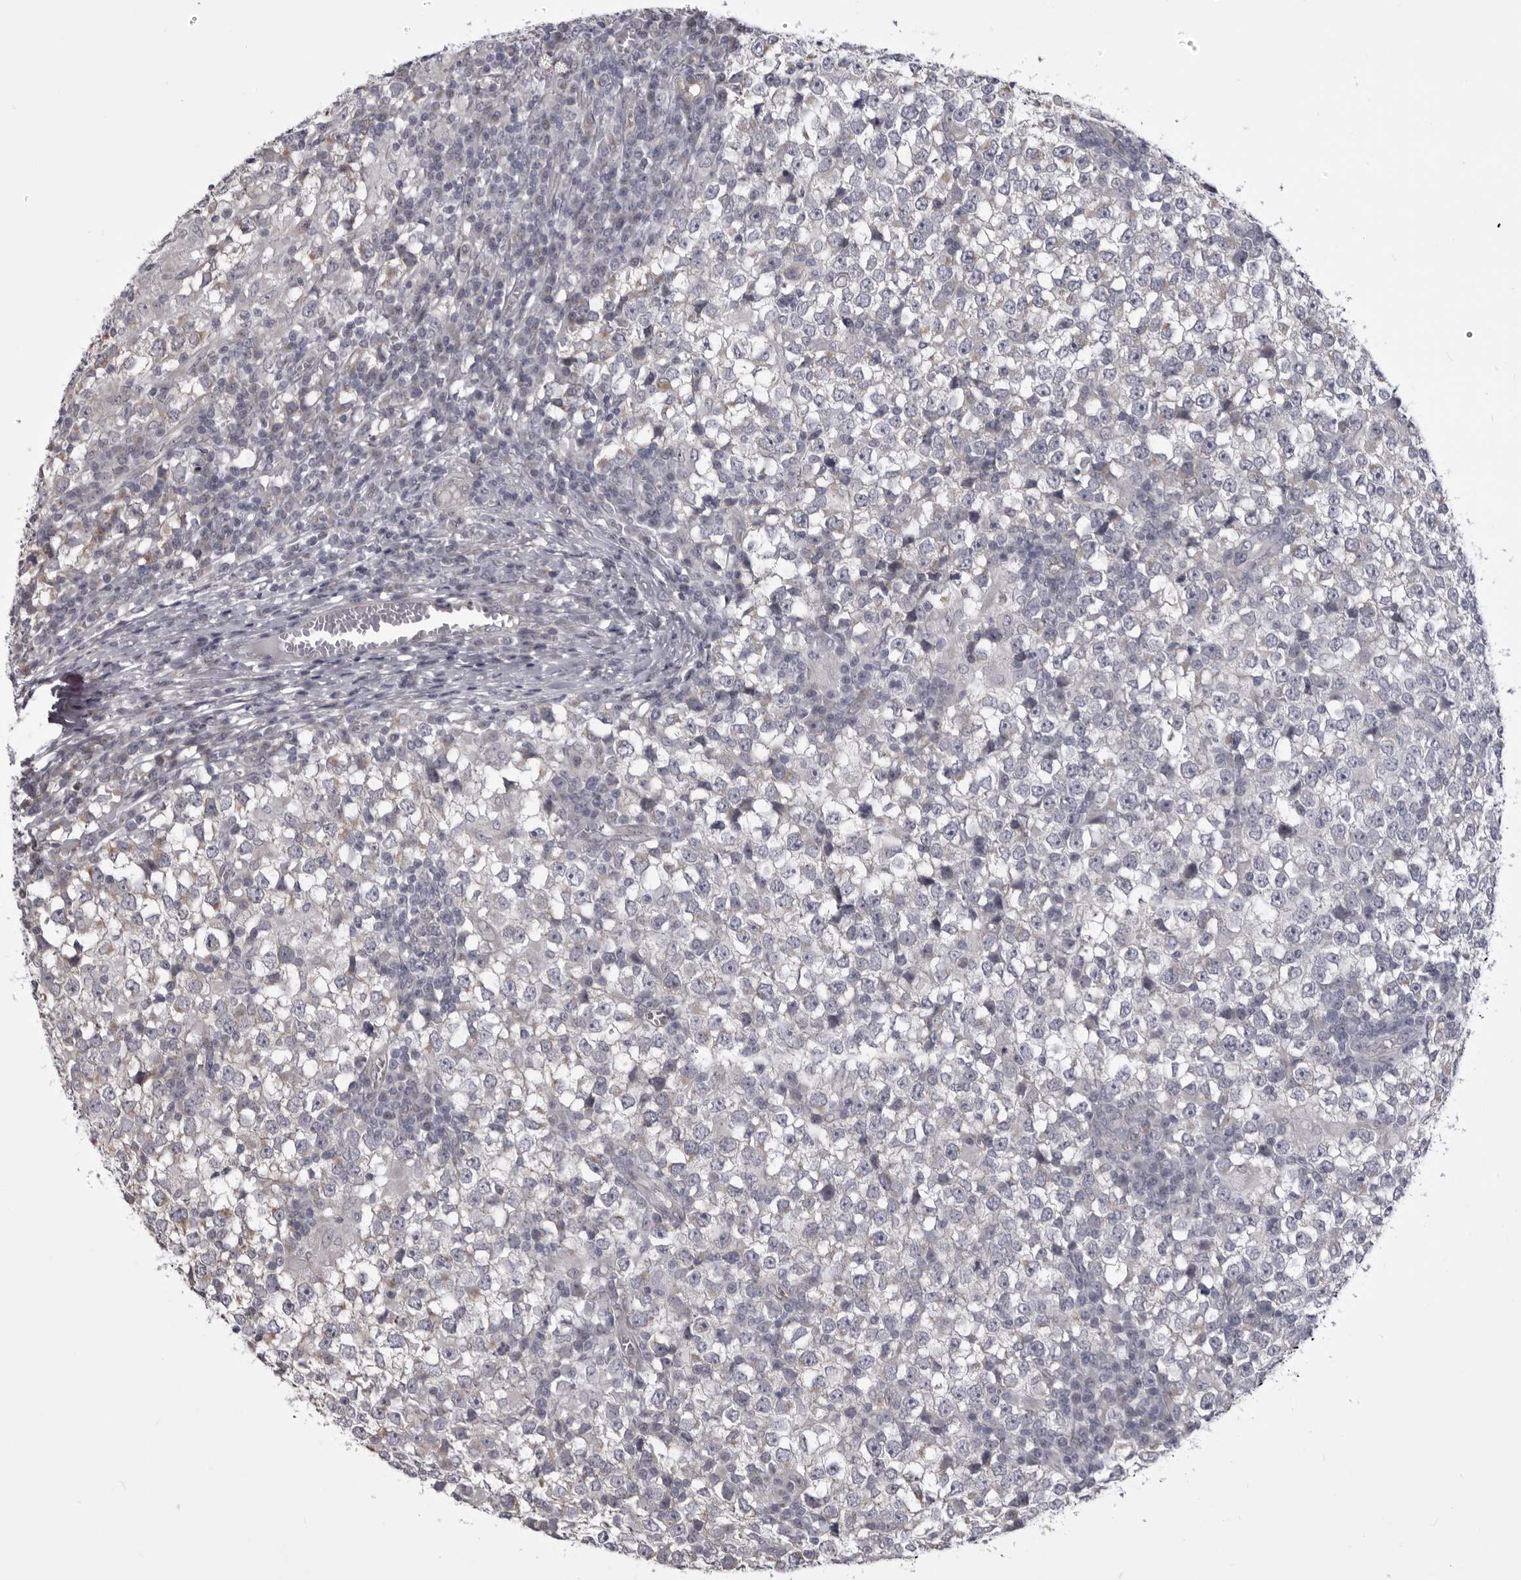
{"staining": {"intensity": "negative", "quantity": "none", "location": "none"}, "tissue": "testis cancer", "cell_type": "Tumor cells", "image_type": "cancer", "snomed": [{"axis": "morphology", "description": "Seminoma, NOS"}, {"axis": "topography", "description": "Testis"}], "caption": "Protein analysis of seminoma (testis) displays no significant staining in tumor cells.", "gene": "EPHA10", "patient": {"sex": "male", "age": 65}}